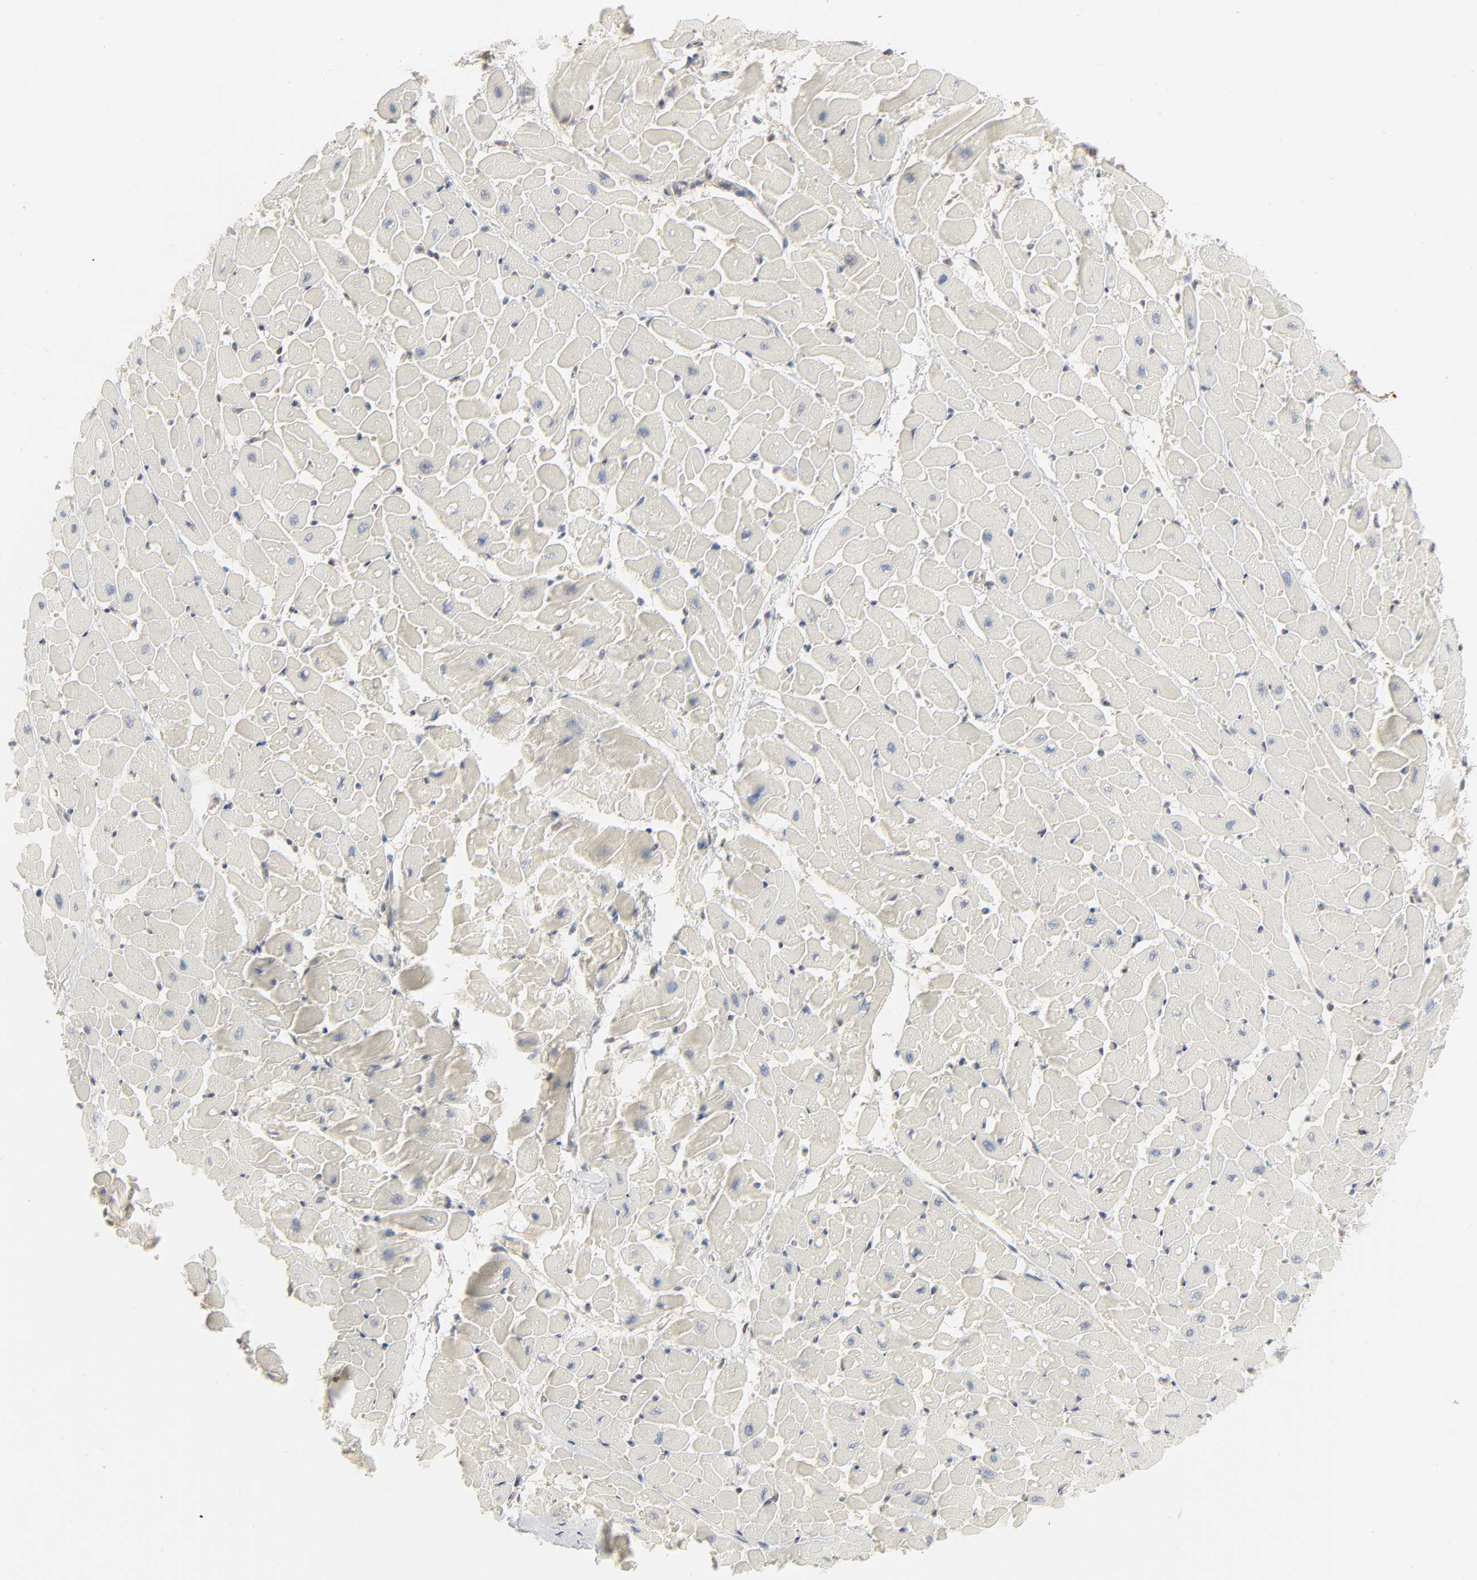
{"staining": {"intensity": "negative", "quantity": "none", "location": "none"}, "tissue": "heart muscle", "cell_type": "Cardiomyocytes", "image_type": "normal", "snomed": [{"axis": "morphology", "description": "Normal tissue, NOS"}, {"axis": "topography", "description": "Heart"}], "caption": "The immunohistochemistry (IHC) photomicrograph has no significant expression in cardiomyocytes of heart muscle.", "gene": "LGALS2", "patient": {"sex": "male", "age": 45}}